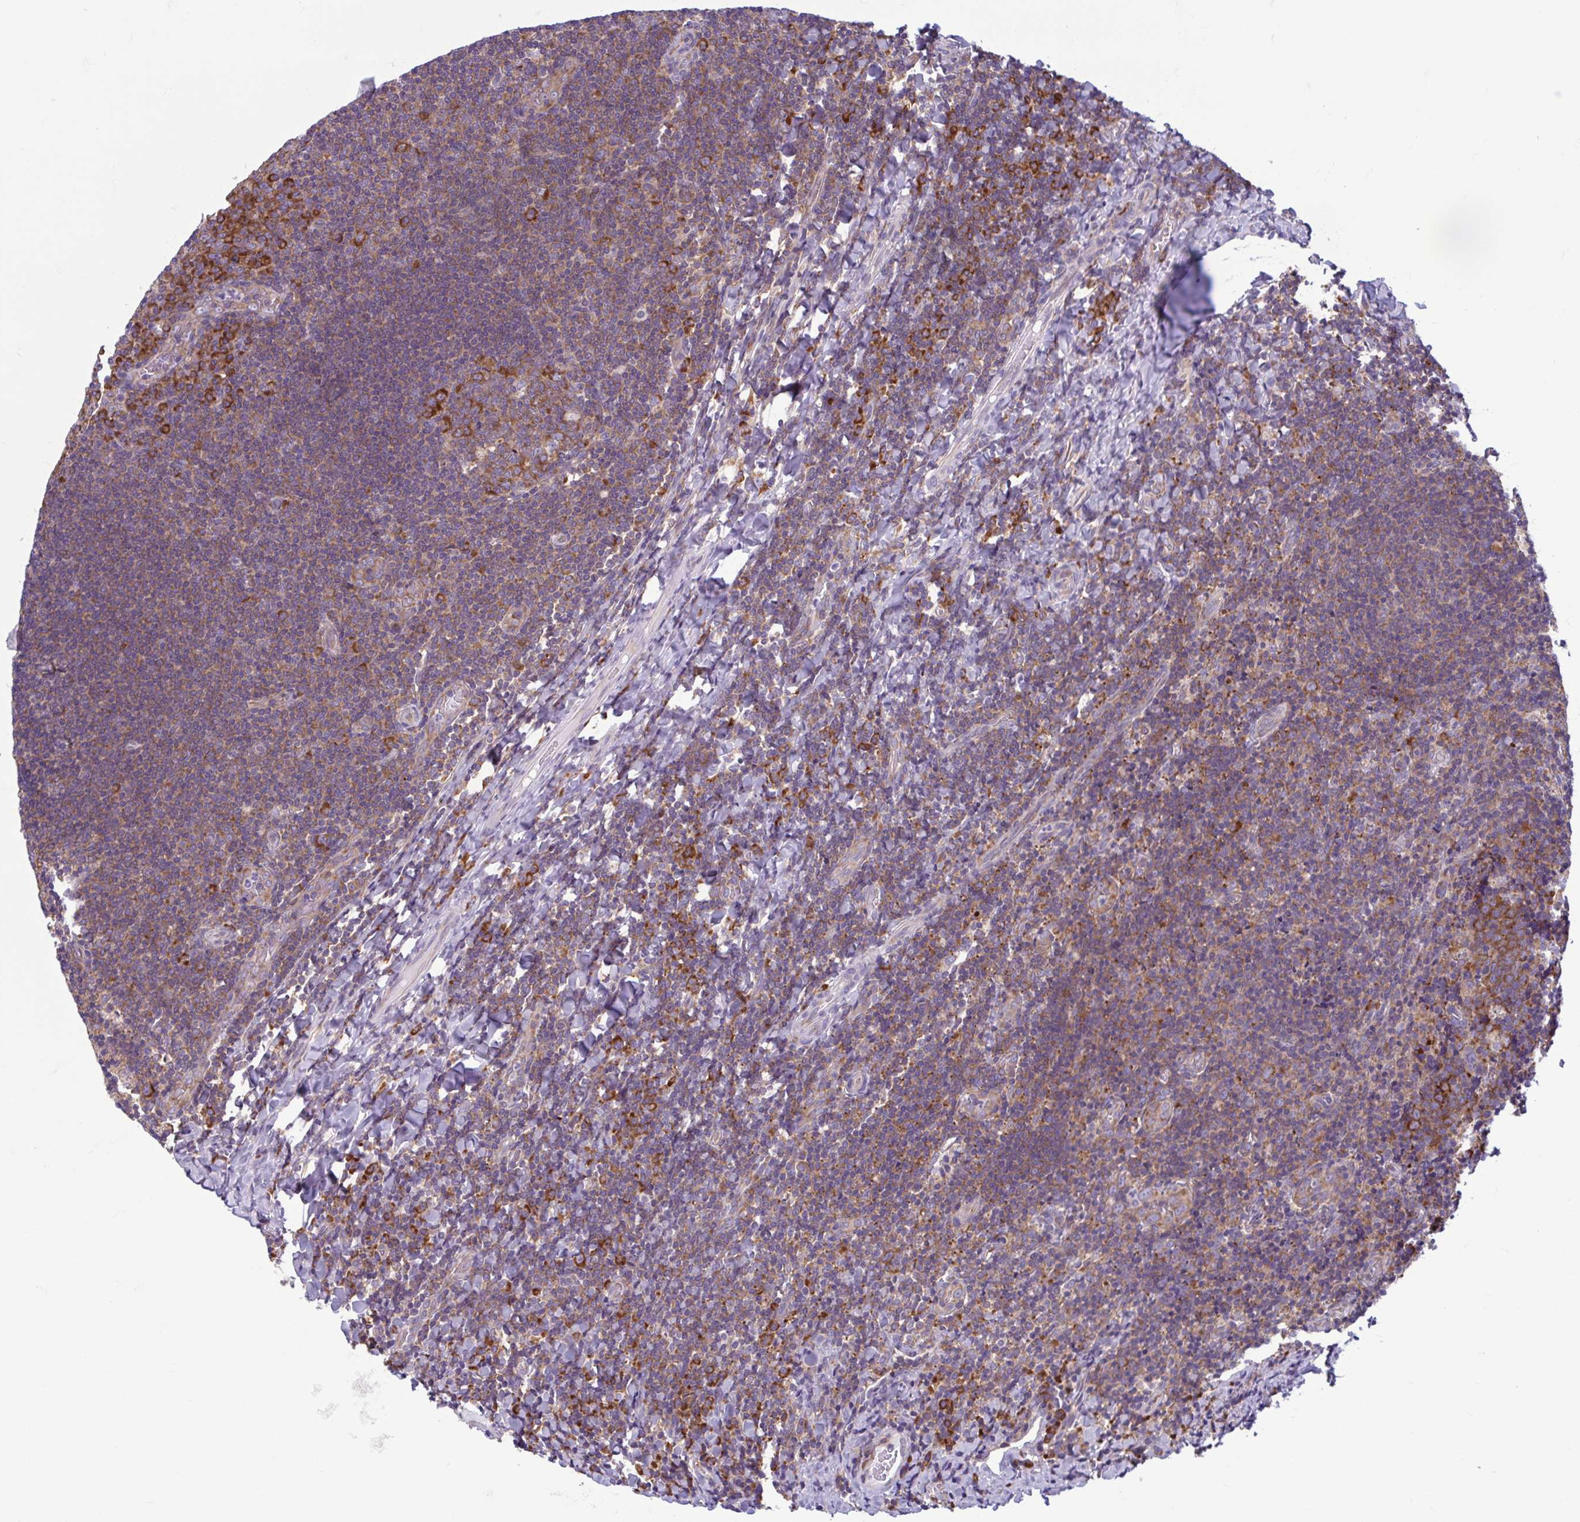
{"staining": {"intensity": "strong", "quantity": "<25%", "location": "cytoplasmic/membranous"}, "tissue": "tonsil", "cell_type": "Germinal center cells", "image_type": "normal", "snomed": [{"axis": "morphology", "description": "Normal tissue, NOS"}, {"axis": "topography", "description": "Tonsil"}], "caption": "This image exhibits immunohistochemistry staining of benign tonsil, with medium strong cytoplasmic/membranous positivity in about <25% of germinal center cells.", "gene": "RPS16", "patient": {"sex": "male", "age": 17}}